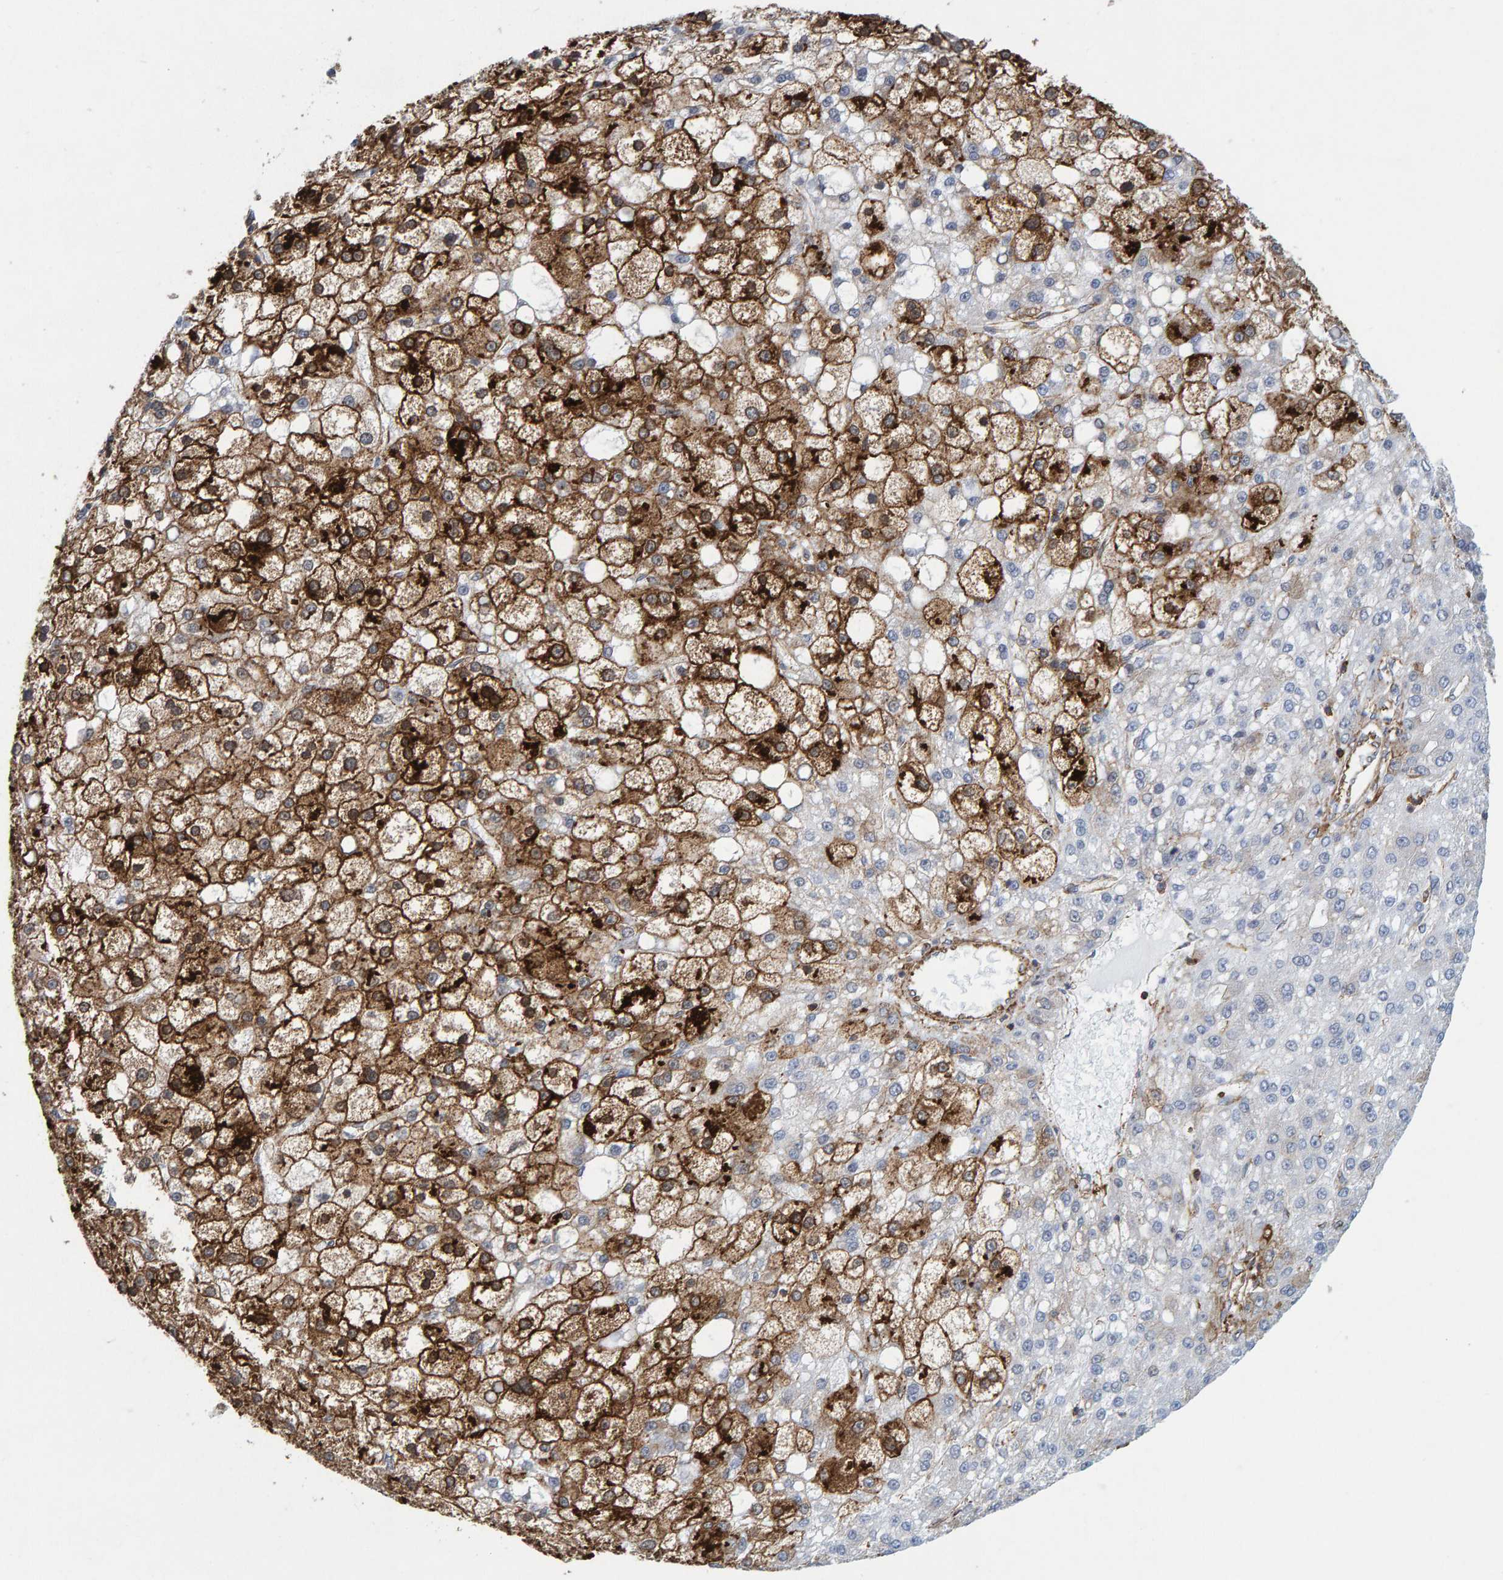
{"staining": {"intensity": "strong", "quantity": ">75%", "location": "cytoplasmic/membranous"}, "tissue": "liver cancer", "cell_type": "Tumor cells", "image_type": "cancer", "snomed": [{"axis": "morphology", "description": "Carcinoma, Hepatocellular, NOS"}, {"axis": "topography", "description": "Liver"}], "caption": "This photomicrograph displays immunohistochemistry (IHC) staining of hepatocellular carcinoma (liver), with high strong cytoplasmic/membranous staining in approximately >75% of tumor cells.", "gene": "MVP", "patient": {"sex": "male", "age": 67}}